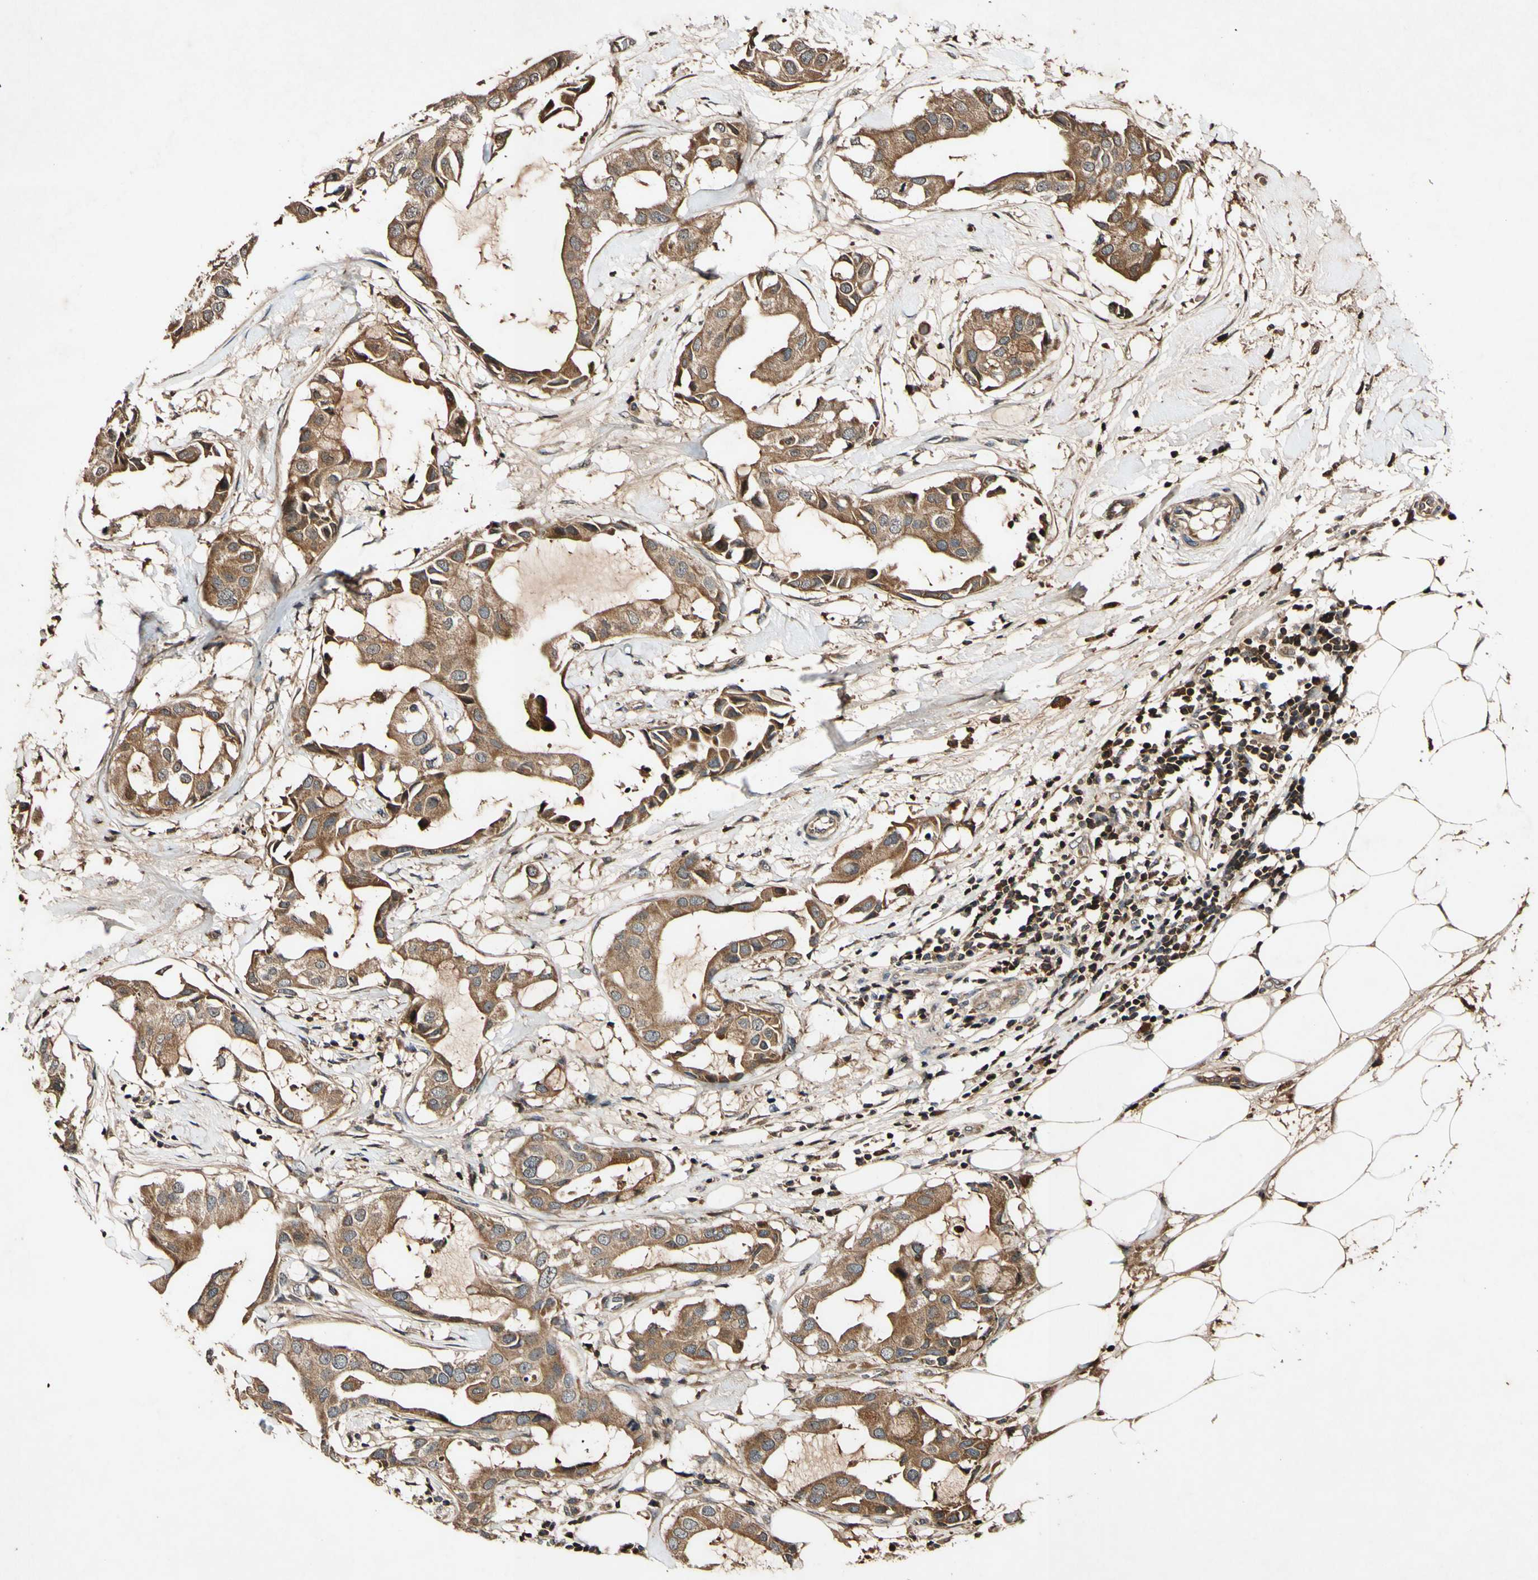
{"staining": {"intensity": "strong", "quantity": ">75%", "location": "cytoplasmic/membranous"}, "tissue": "breast cancer", "cell_type": "Tumor cells", "image_type": "cancer", "snomed": [{"axis": "morphology", "description": "Duct carcinoma"}, {"axis": "topography", "description": "Breast"}], "caption": "A brown stain highlights strong cytoplasmic/membranous positivity of a protein in human breast cancer tumor cells.", "gene": "PLAT", "patient": {"sex": "female", "age": 40}}